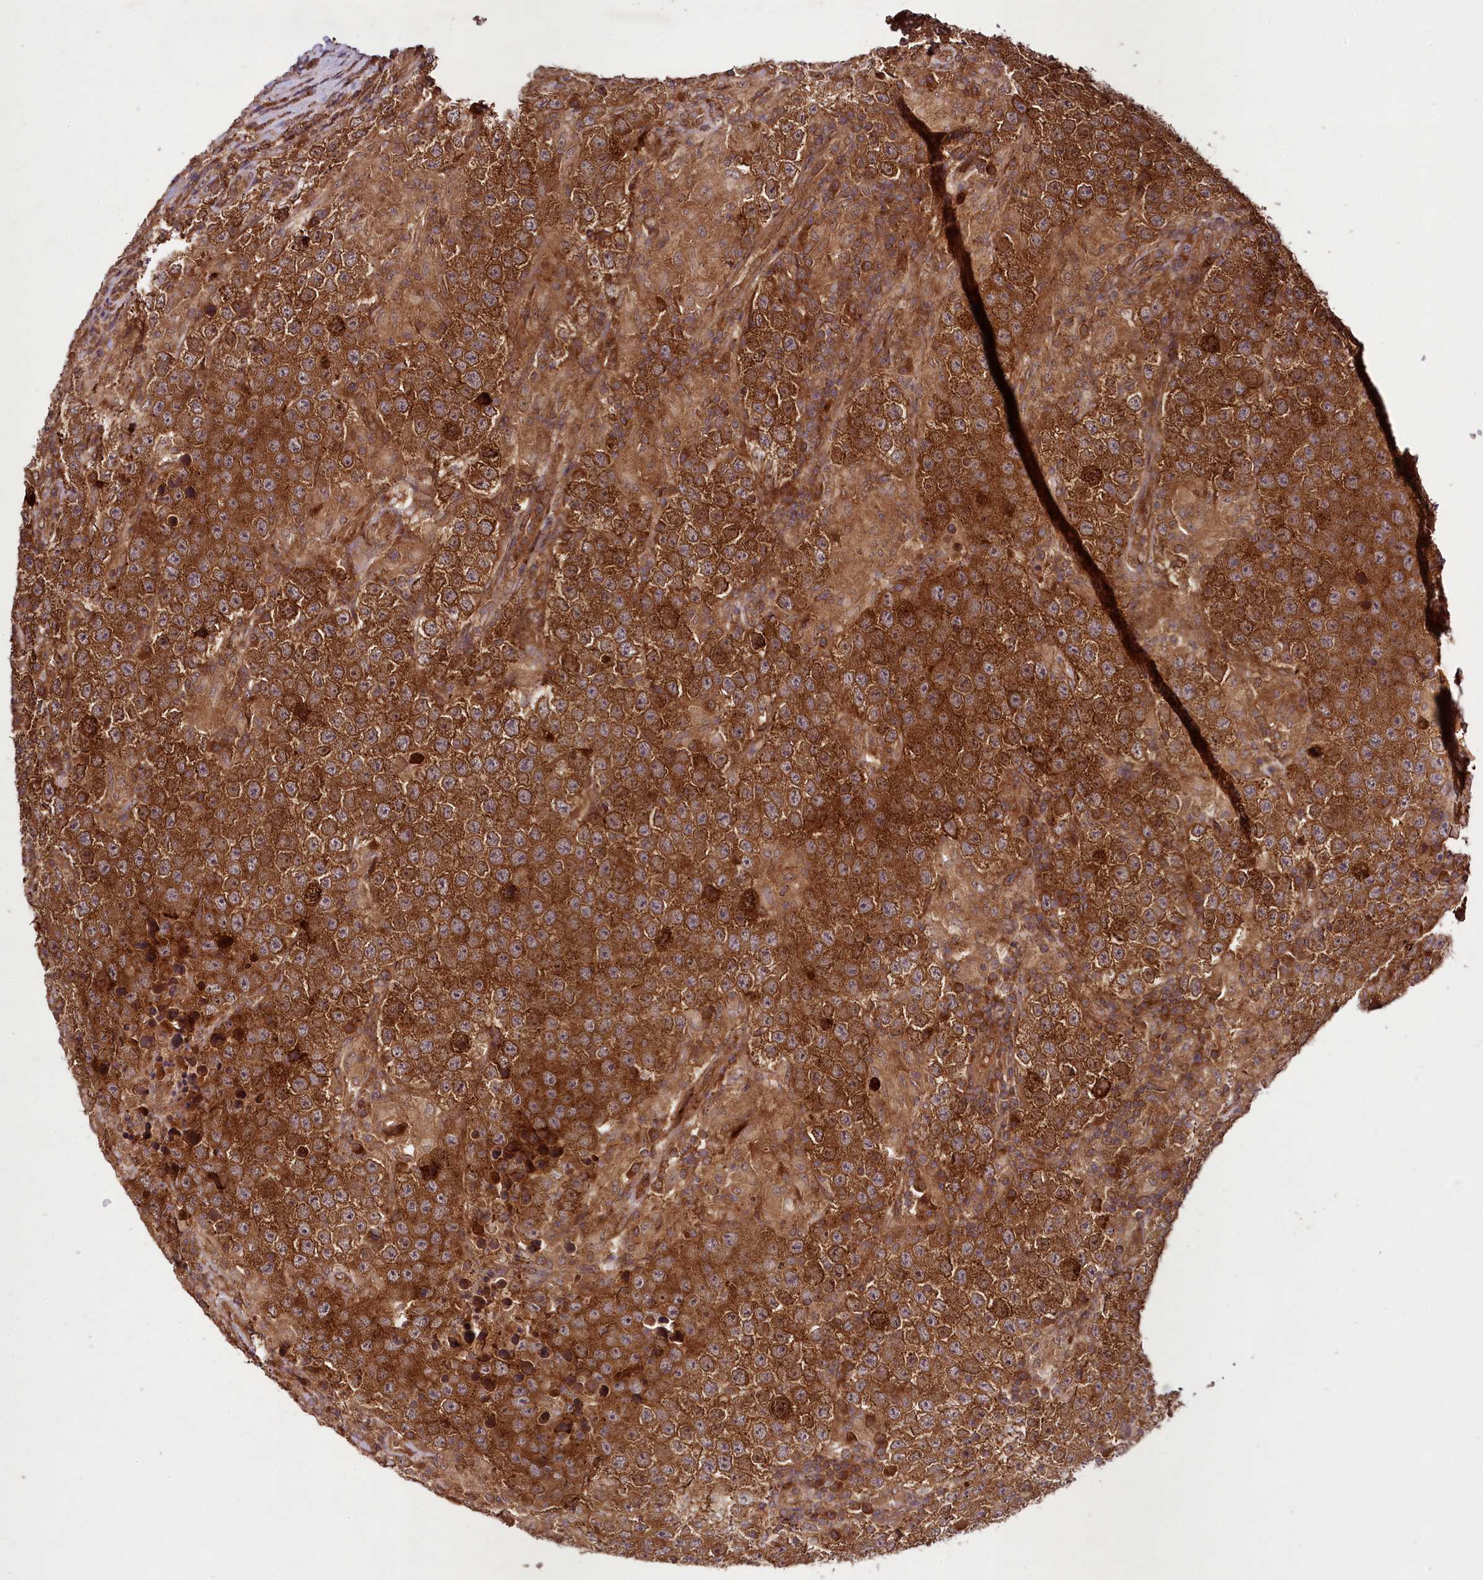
{"staining": {"intensity": "strong", "quantity": ">75%", "location": "cytoplasmic/membranous"}, "tissue": "testis cancer", "cell_type": "Tumor cells", "image_type": "cancer", "snomed": [{"axis": "morphology", "description": "Normal tissue, NOS"}, {"axis": "morphology", "description": "Urothelial carcinoma, High grade"}, {"axis": "morphology", "description": "Seminoma, NOS"}, {"axis": "morphology", "description": "Carcinoma, Embryonal, NOS"}, {"axis": "topography", "description": "Urinary bladder"}, {"axis": "topography", "description": "Testis"}], "caption": "Strong cytoplasmic/membranous staining for a protein is present in about >75% of tumor cells of testis cancer using immunohistochemistry (IHC).", "gene": "DCP1B", "patient": {"sex": "male", "age": 41}}